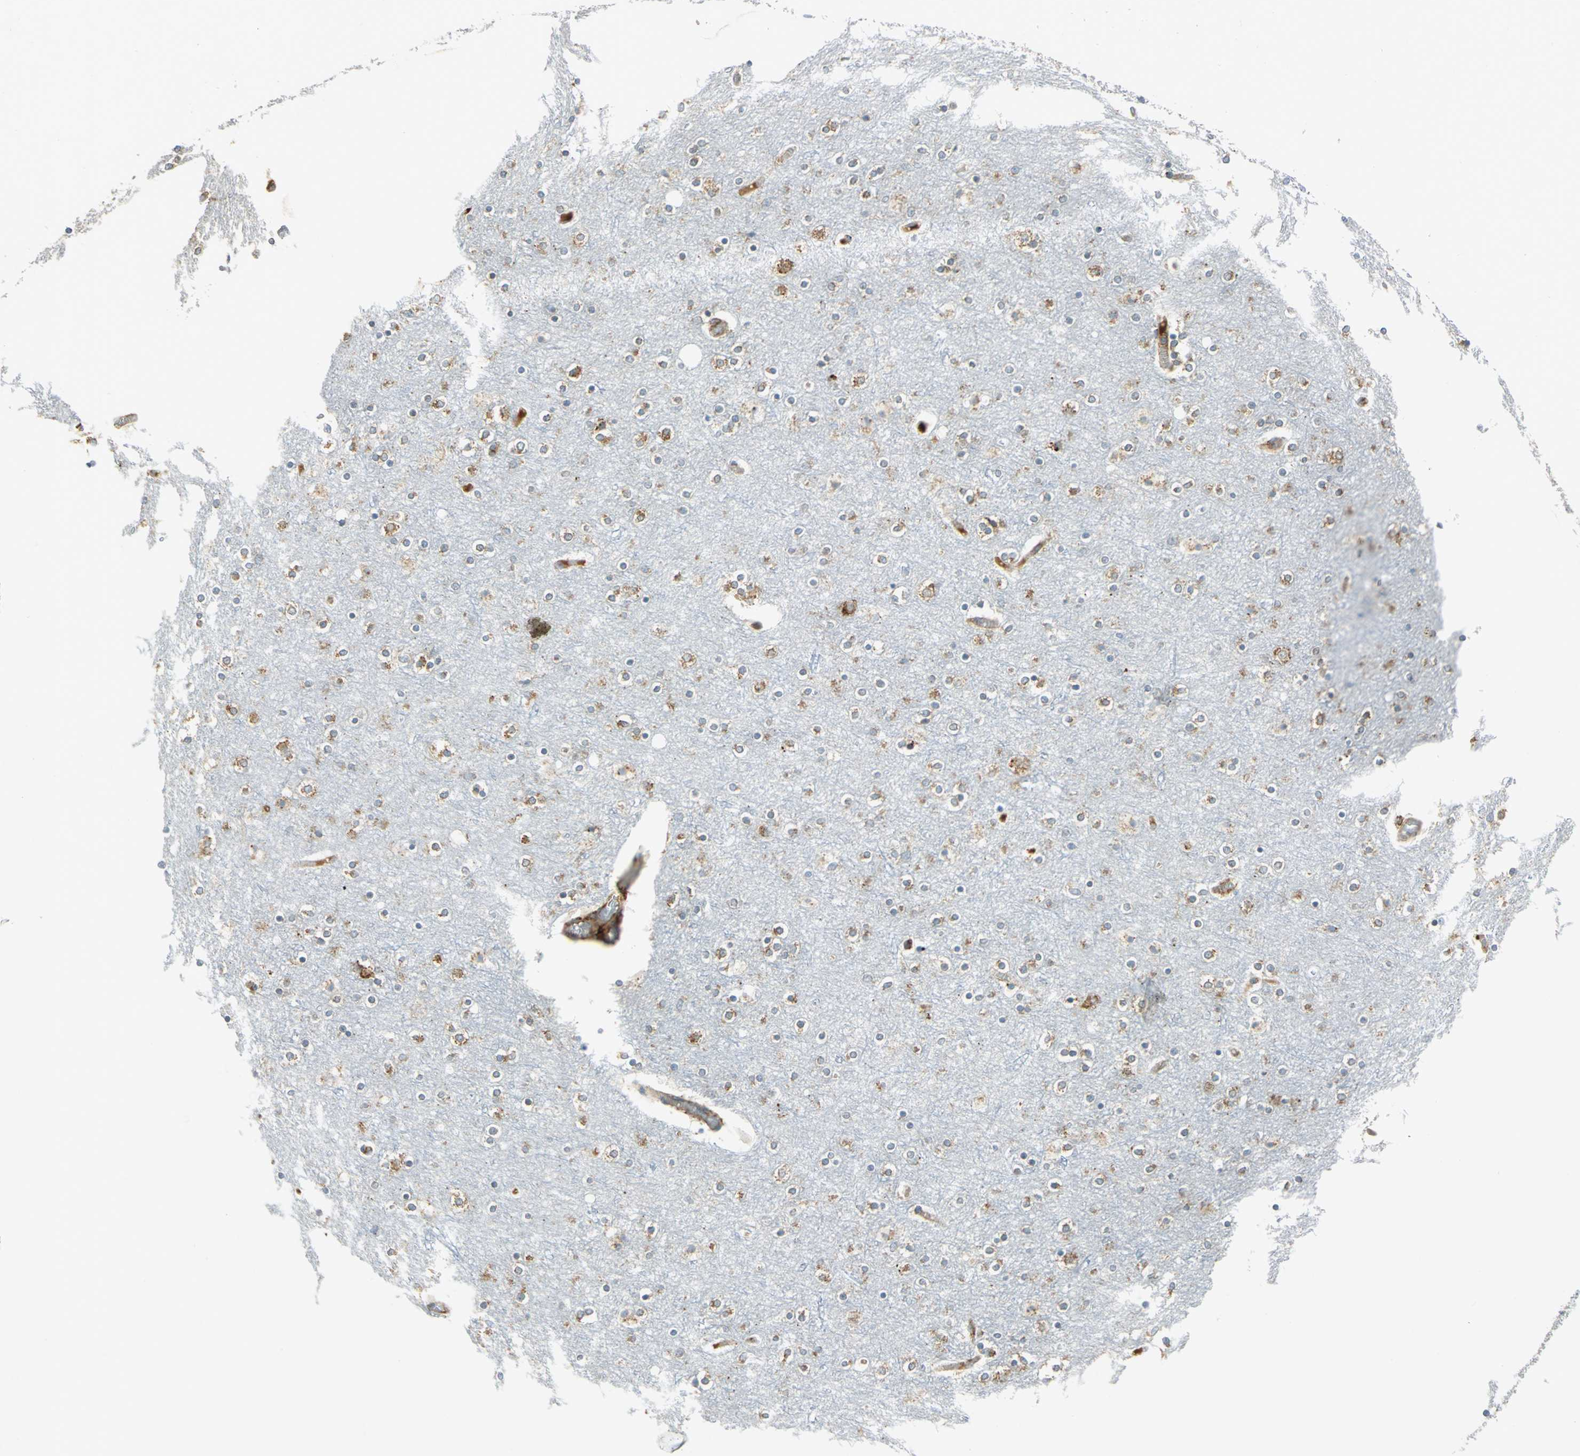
{"staining": {"intensity": "moderate", "quantity": "25%-75%", "location": "cytoplasmic/membranous"}, "tissue": "cerebral cortex", "cell_type": "Endothelial cells", "image_type": "normal", "snomed": [{"axis": "morphology", "description": "Normal tissue, NOS"}, {"axis": "topography", "description": "Cerebral cortex"}], "caption": "Immunohistochemical staining of unremarkable cerebral cortex exhibits 25%-75% levels of moderate cytoplasmic/membranous protein staining in about 25%-75% of endothelial cells. (DAB (3,3'-diaminobenzidine) = brown stain, brightfield microscopy at high magnification).", "gene": "PDIA4", "patient": {"sex": "female", "age": 54}}